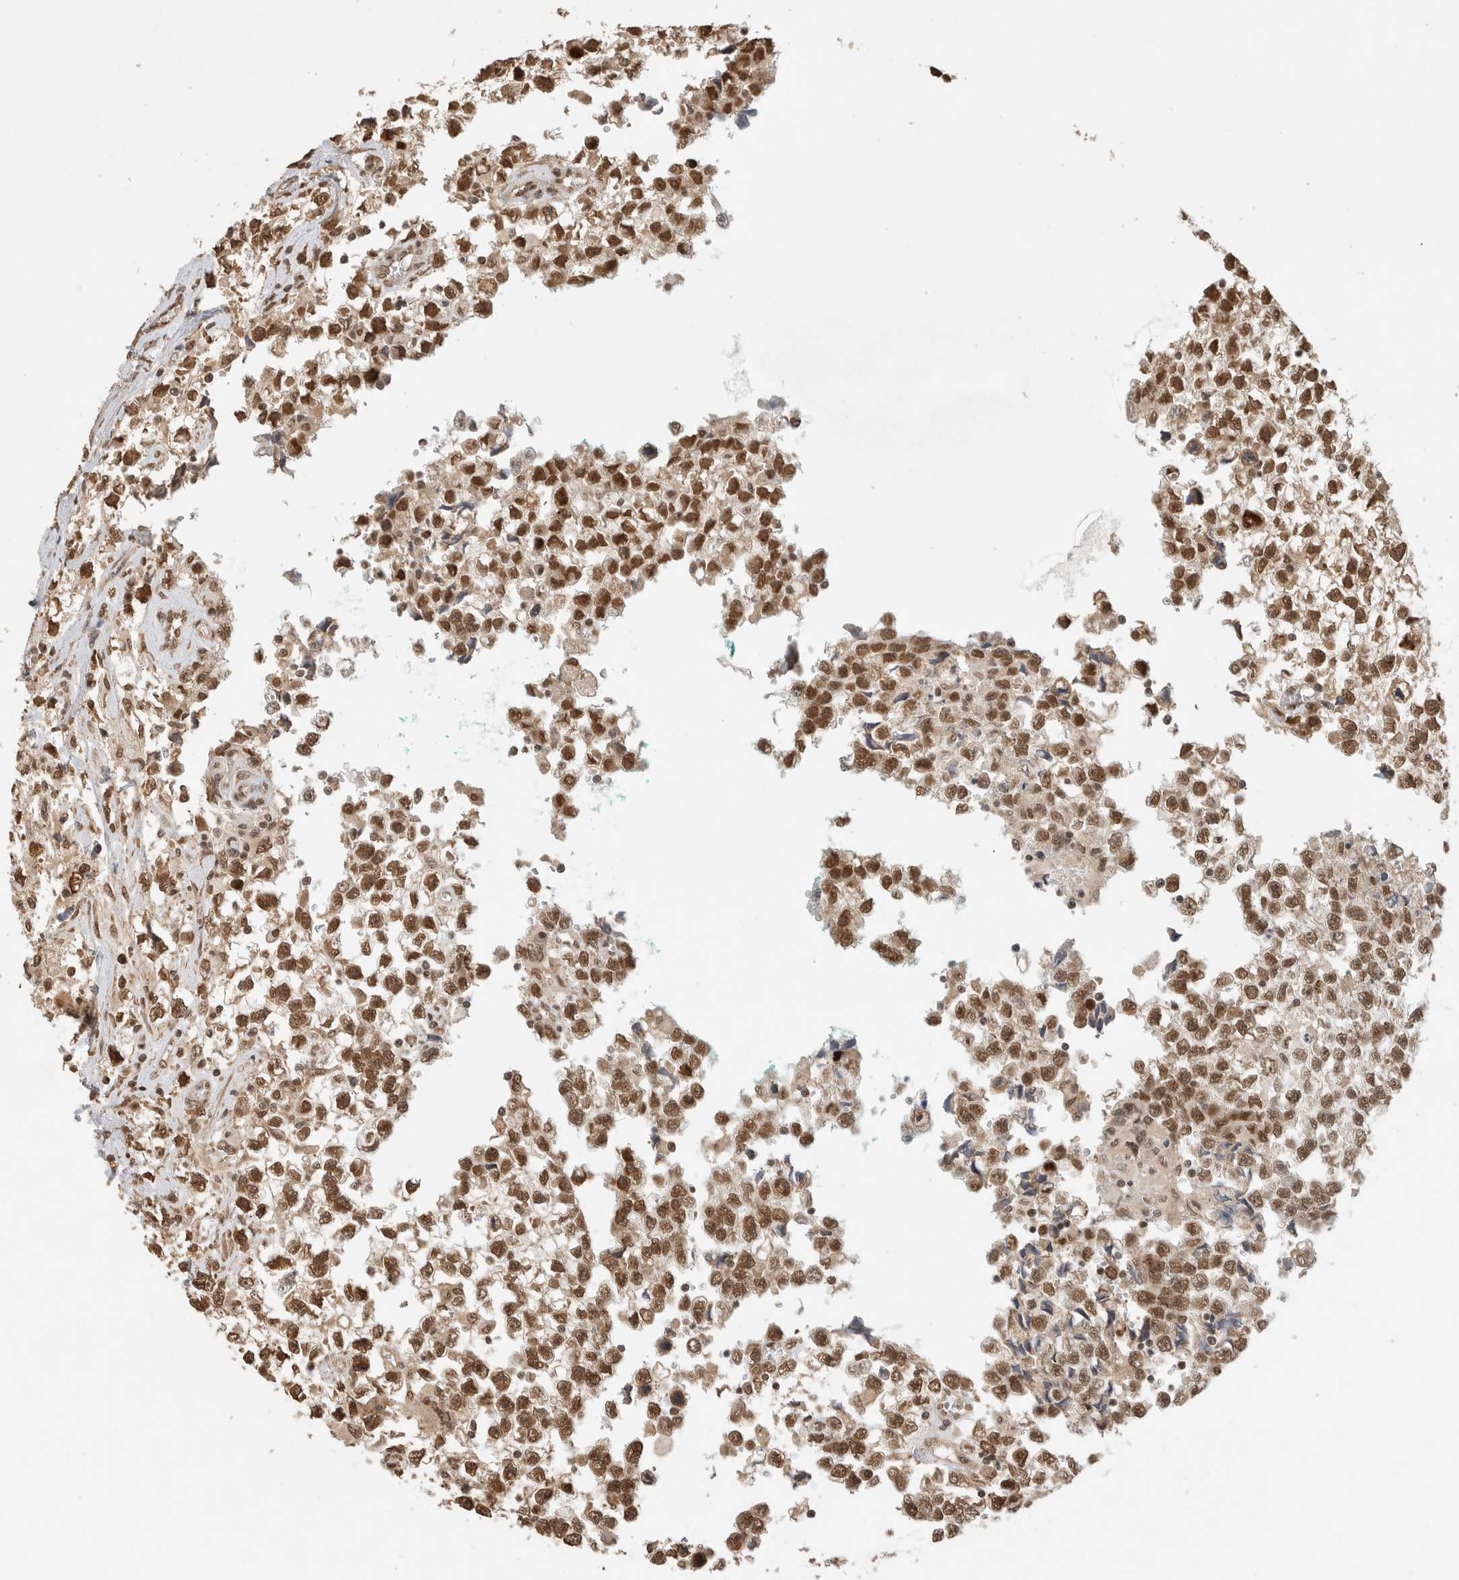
{"staining": {"intensity": "moderate", "quantity": ">75%", "location": "nuclear"}, "tissue": "testis cancer", "cell_type": "Tumor cells", "image_type": "cancer", "snomed": [{"axis": "morphology", "description": "Seminoma, NOS"}, {"axis": "morphology", "description": "Carcinoma, Embryonal, NOS"}, {"axis": "topography", "description": "Testis"}], "caption": "IHC of human testis cancer demonstrates medium levels of moderate nuclear staining in approximately >75% of tumor cells. Immunohistochemistry stains the protein of interest in brown and the nuclei are stained blue.", "gene": "C1orf21", "patient": {"sex": "male", "age": 51}}